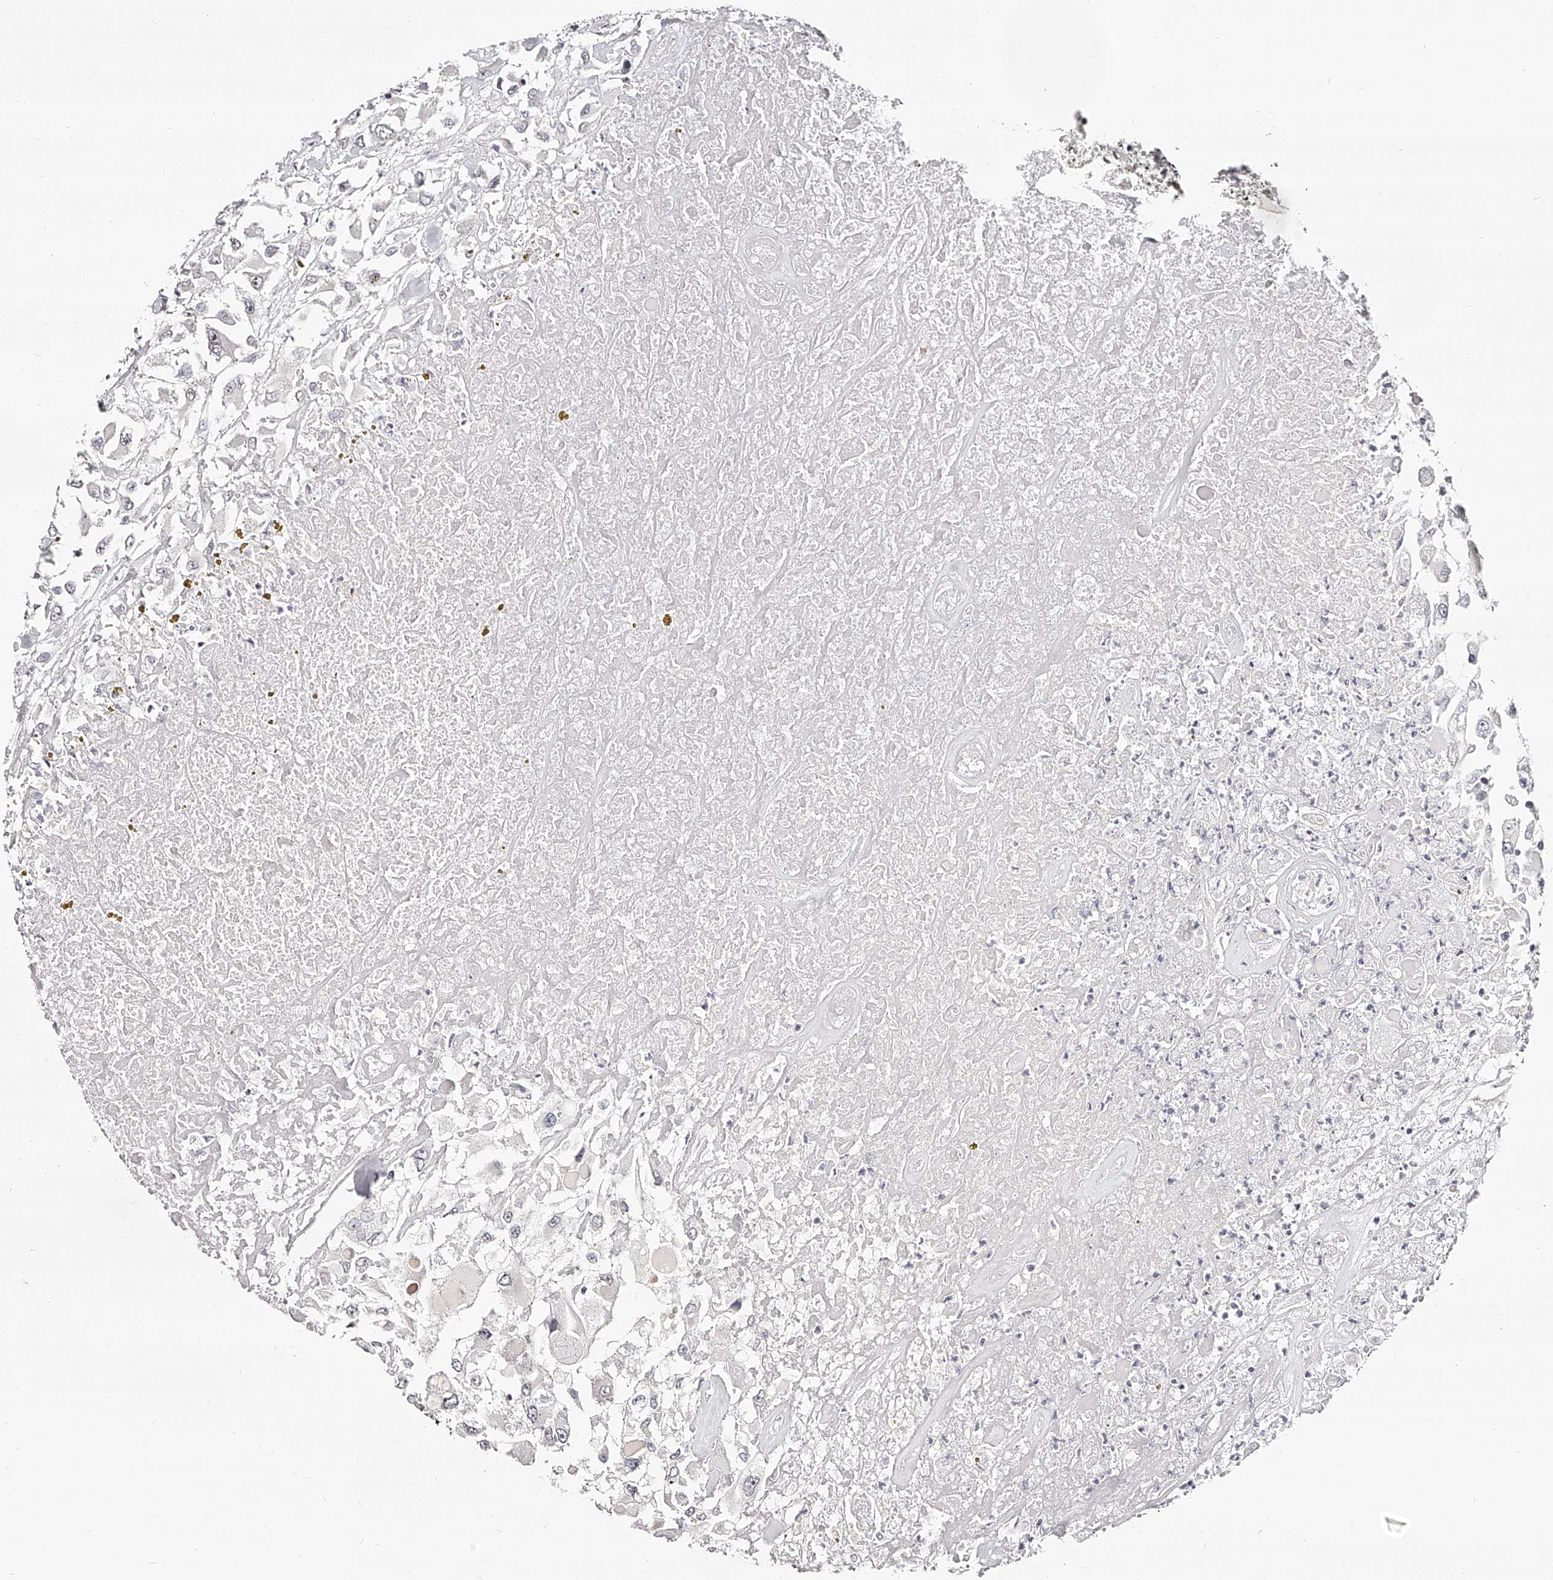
{"staining": {"intensity": "negative", "quantity": "none", "location": "none"}, "tissue": "renal cancer", "cell_type": "Tumor cells", "image_type": "cancer", "snomed": [{"axis": "morphology", "description": "Adenocarcinoma, NOS"}, {"axis": "topography", "description": "Kidney"}], "caption": "DAB (3,3'-diaminobenzidine) immunohistochemical staining of human renal cancer reveals no significant staining in tumor cells.", "gene": "USF3", "patient": {"sex": "female", "age": 52}}